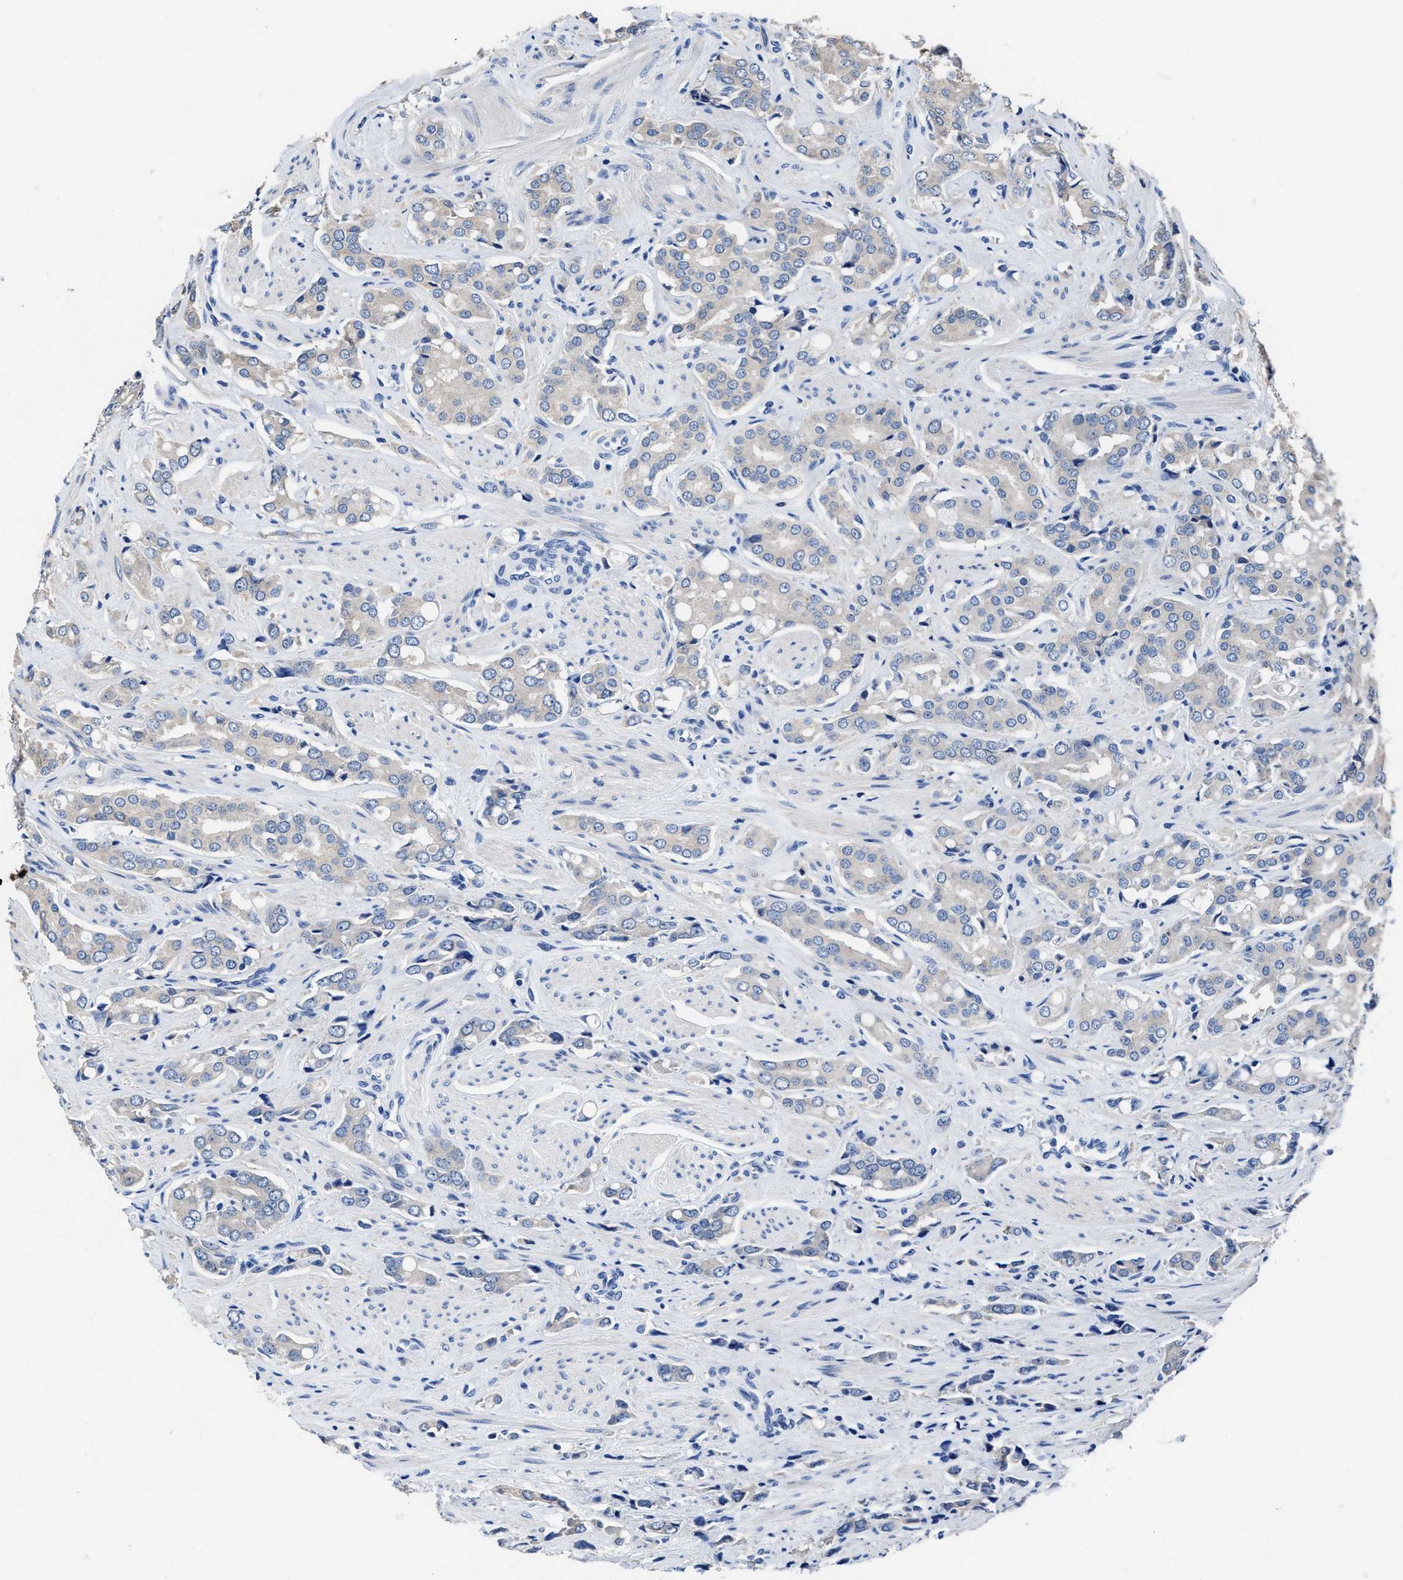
{"staining": {"intensity": "negative", "quantity": "none", "location": "none"}, "tissue": "prostate cancer", "cell_type": "Tumor cells", "image_type": "cancer", "snomed": [{"axis": "morphology", "description": "Adenocarcinoma, High grade"}, {"axis": "topography", "description": "Prostate"}], "caption": "A micrograph of prostate cancer stained for a protein demonstrates no brown staining in tumor cells. (Stains: DAB immunohistochemistry with hematoxylin counter stain, Microscopy: brightfield microscopy at high magnification).", "gene": "HOOK1", "patient": {"sex": "male", "age": 52}}